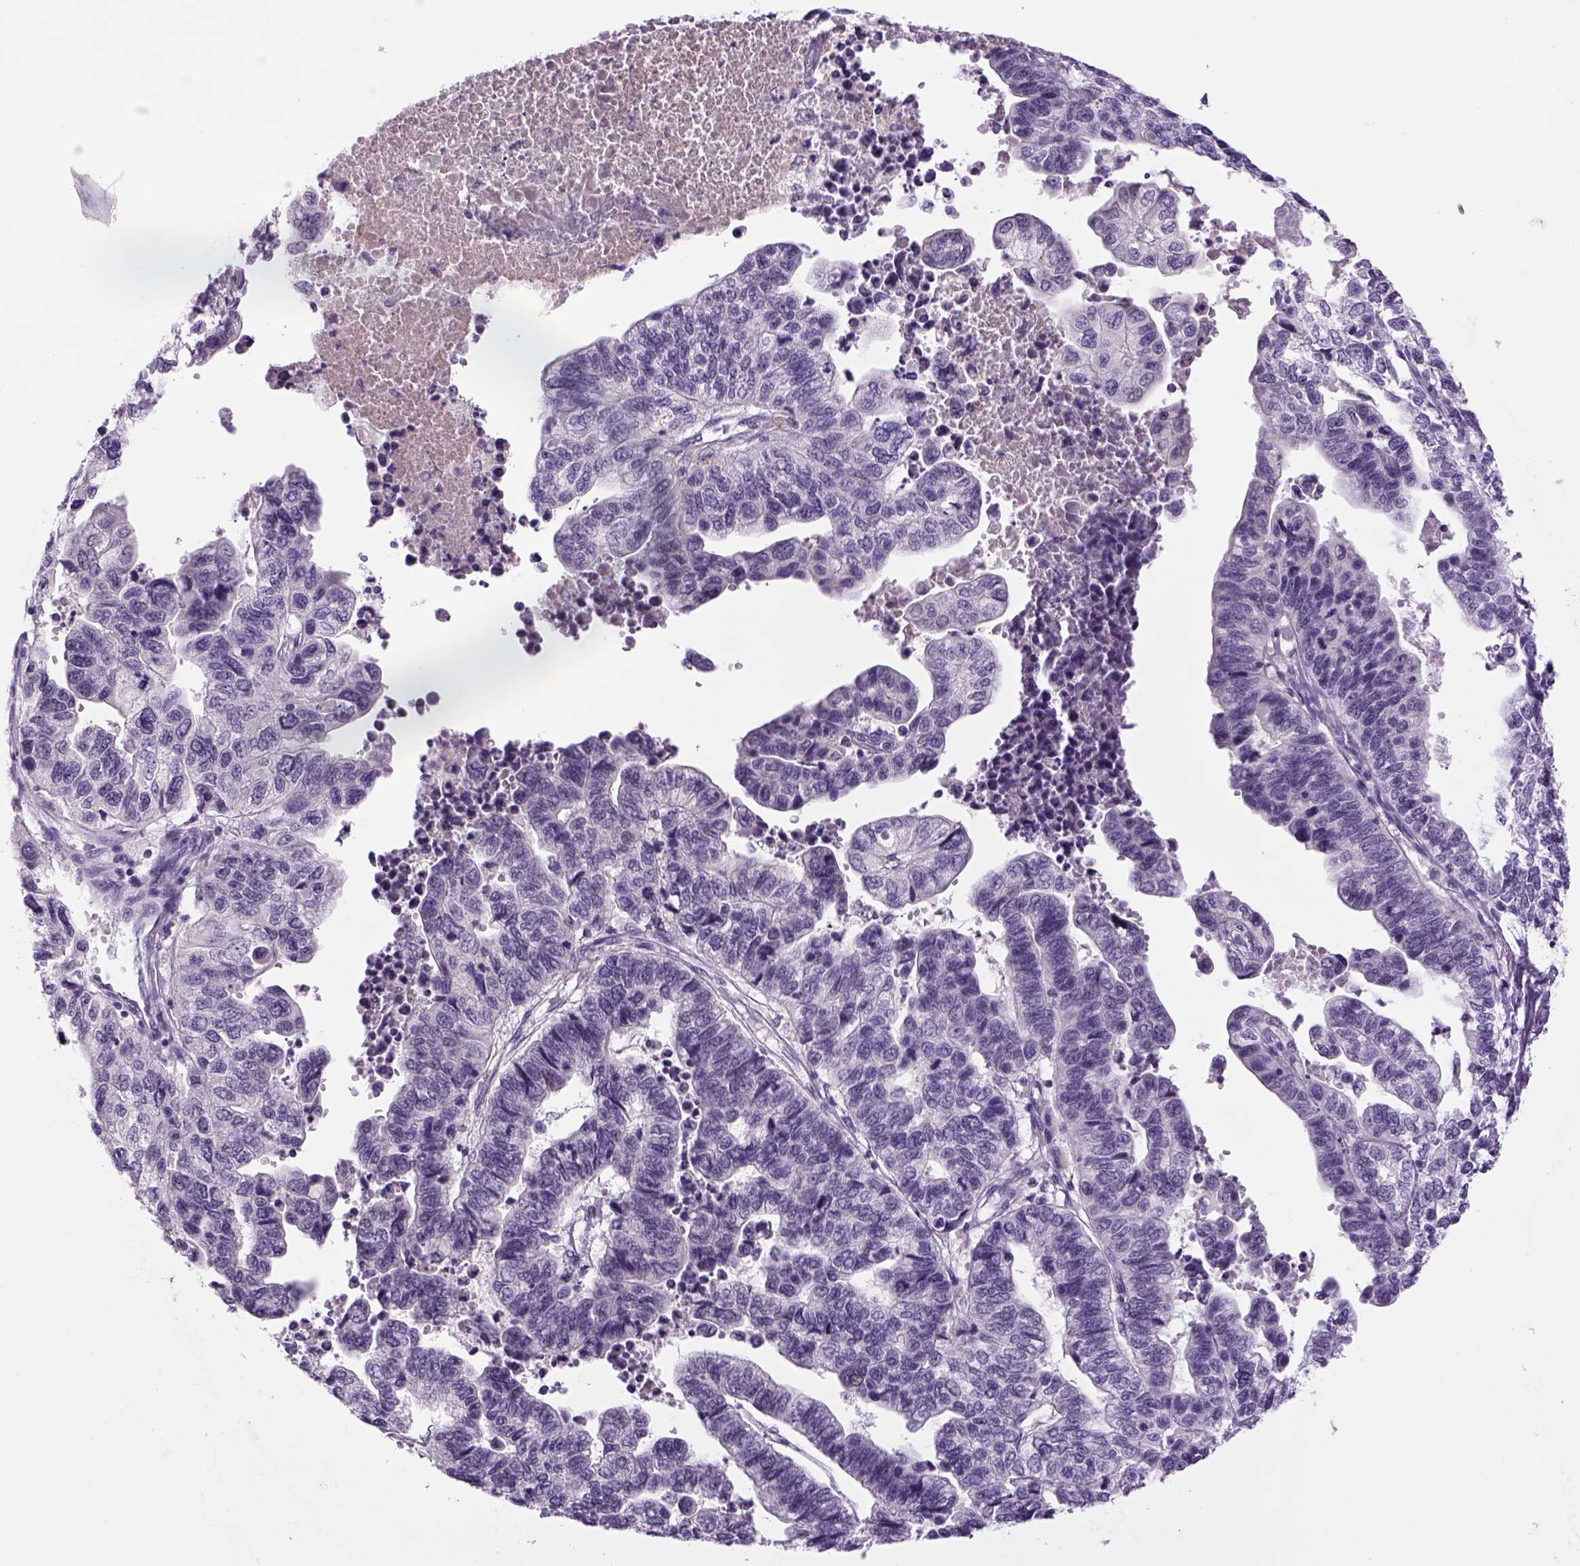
{"staining": {"intensity": "negative", "quantity": "none", "location": "none"}, "tissue": "stomach cancer", "cell_type": "Tumor cells", "image_type": "cancer", "snomed": [{"axis": "morphology", "description": "Adenocarcinoma, NOS"}, {"axis": "topography", "description": "Stomach, upper"}], "caption": "Immunohistochemical staining of stomach cancer displays no significant expression in tumor cells.", "gene": "DBH", "patient": {"sex": "female", "age": 67}}